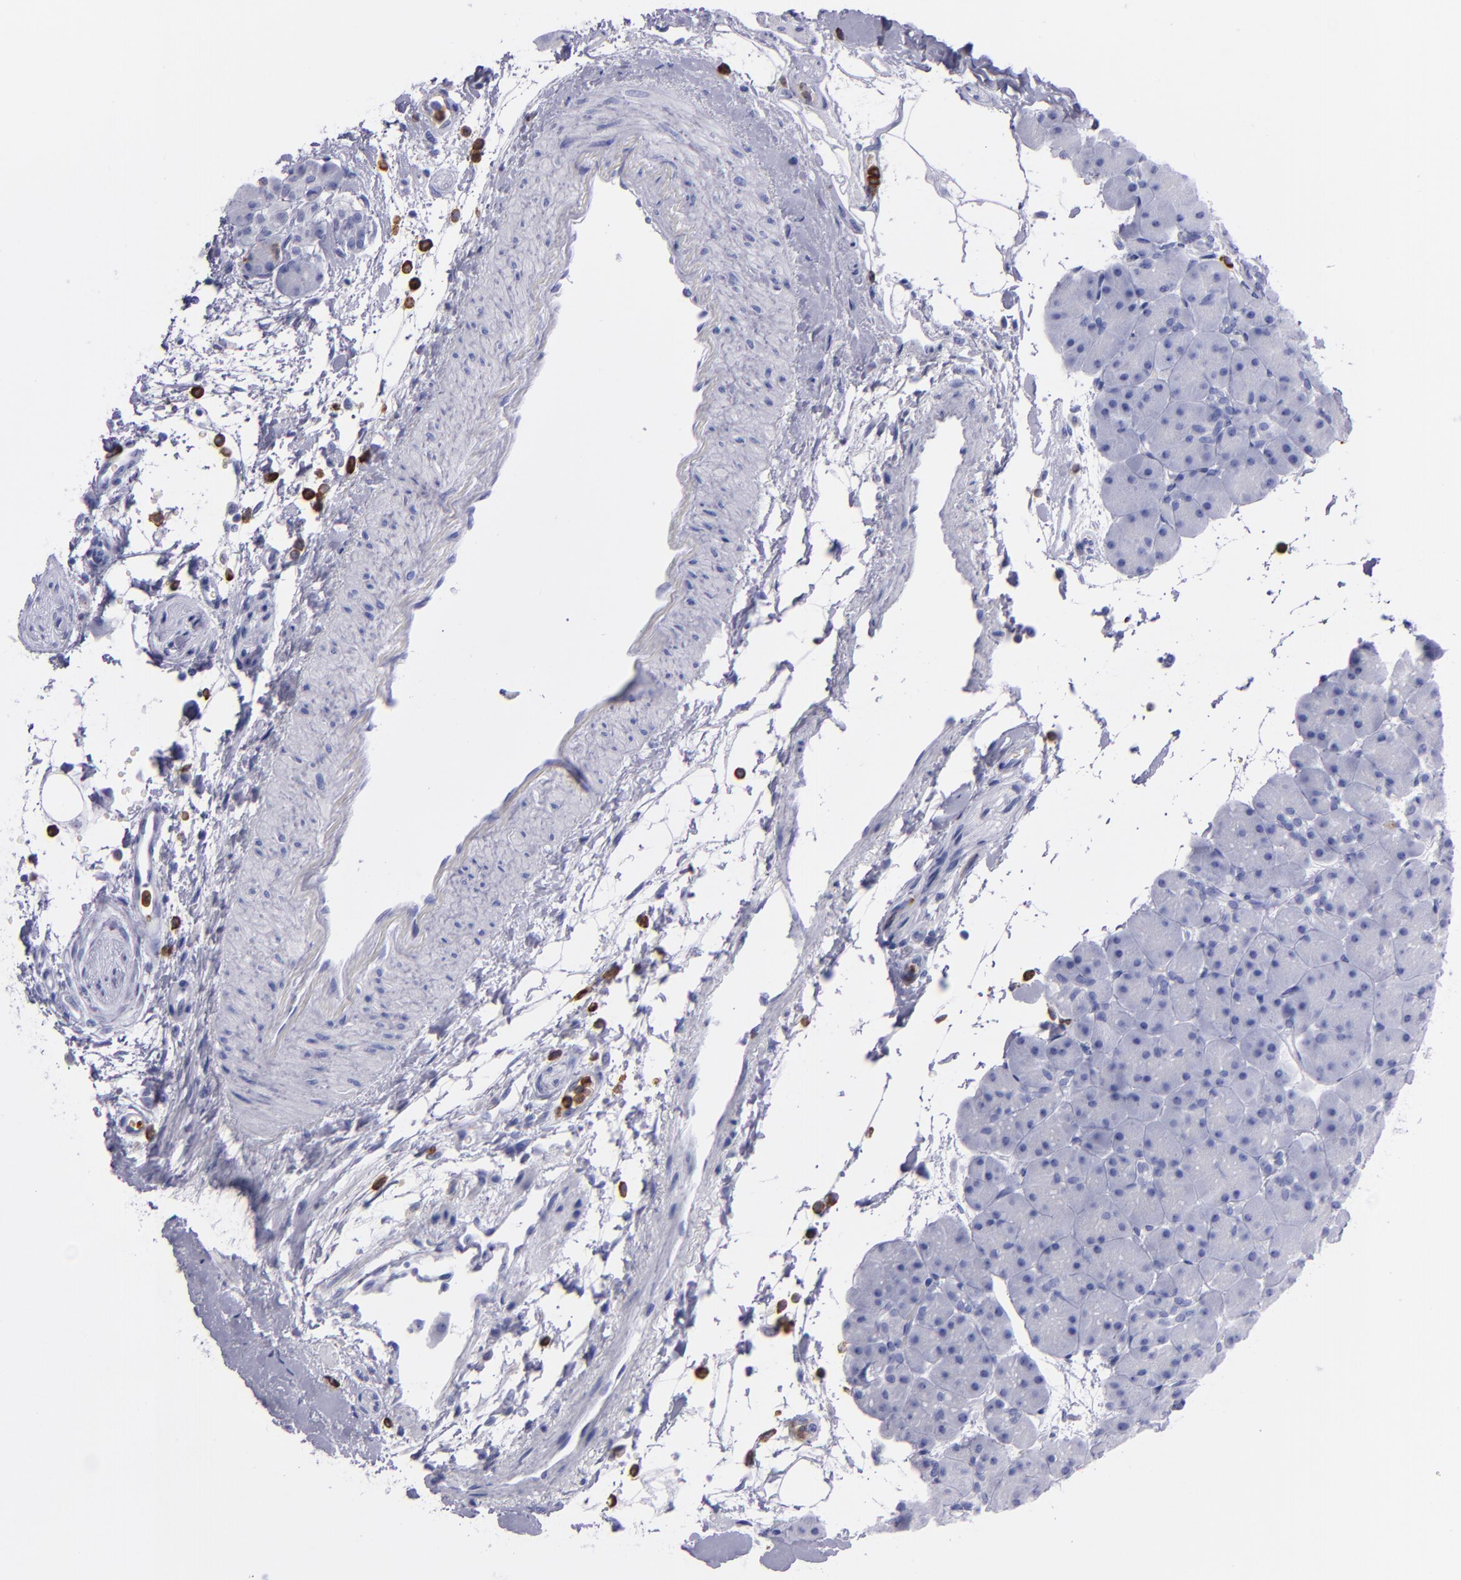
{"staining": {"intensity": "negative", "quantity": "none", "location": "none"}, "tissue": "pancreas", "cell_type": "Exocrine glandular cells", "image_type": "normal", "snomed": [{"axis": "morphology", "description": "Normal tissue, NOS"}, {"axis": "topography", "description": "Pancreas"}], "caption": "This is an immunohistochemistry micrograph of benign pancreas. There is no staining in exocrine glandular cells.", "gene": "CR1", "patient": {"sex": "male", "age": 66}}